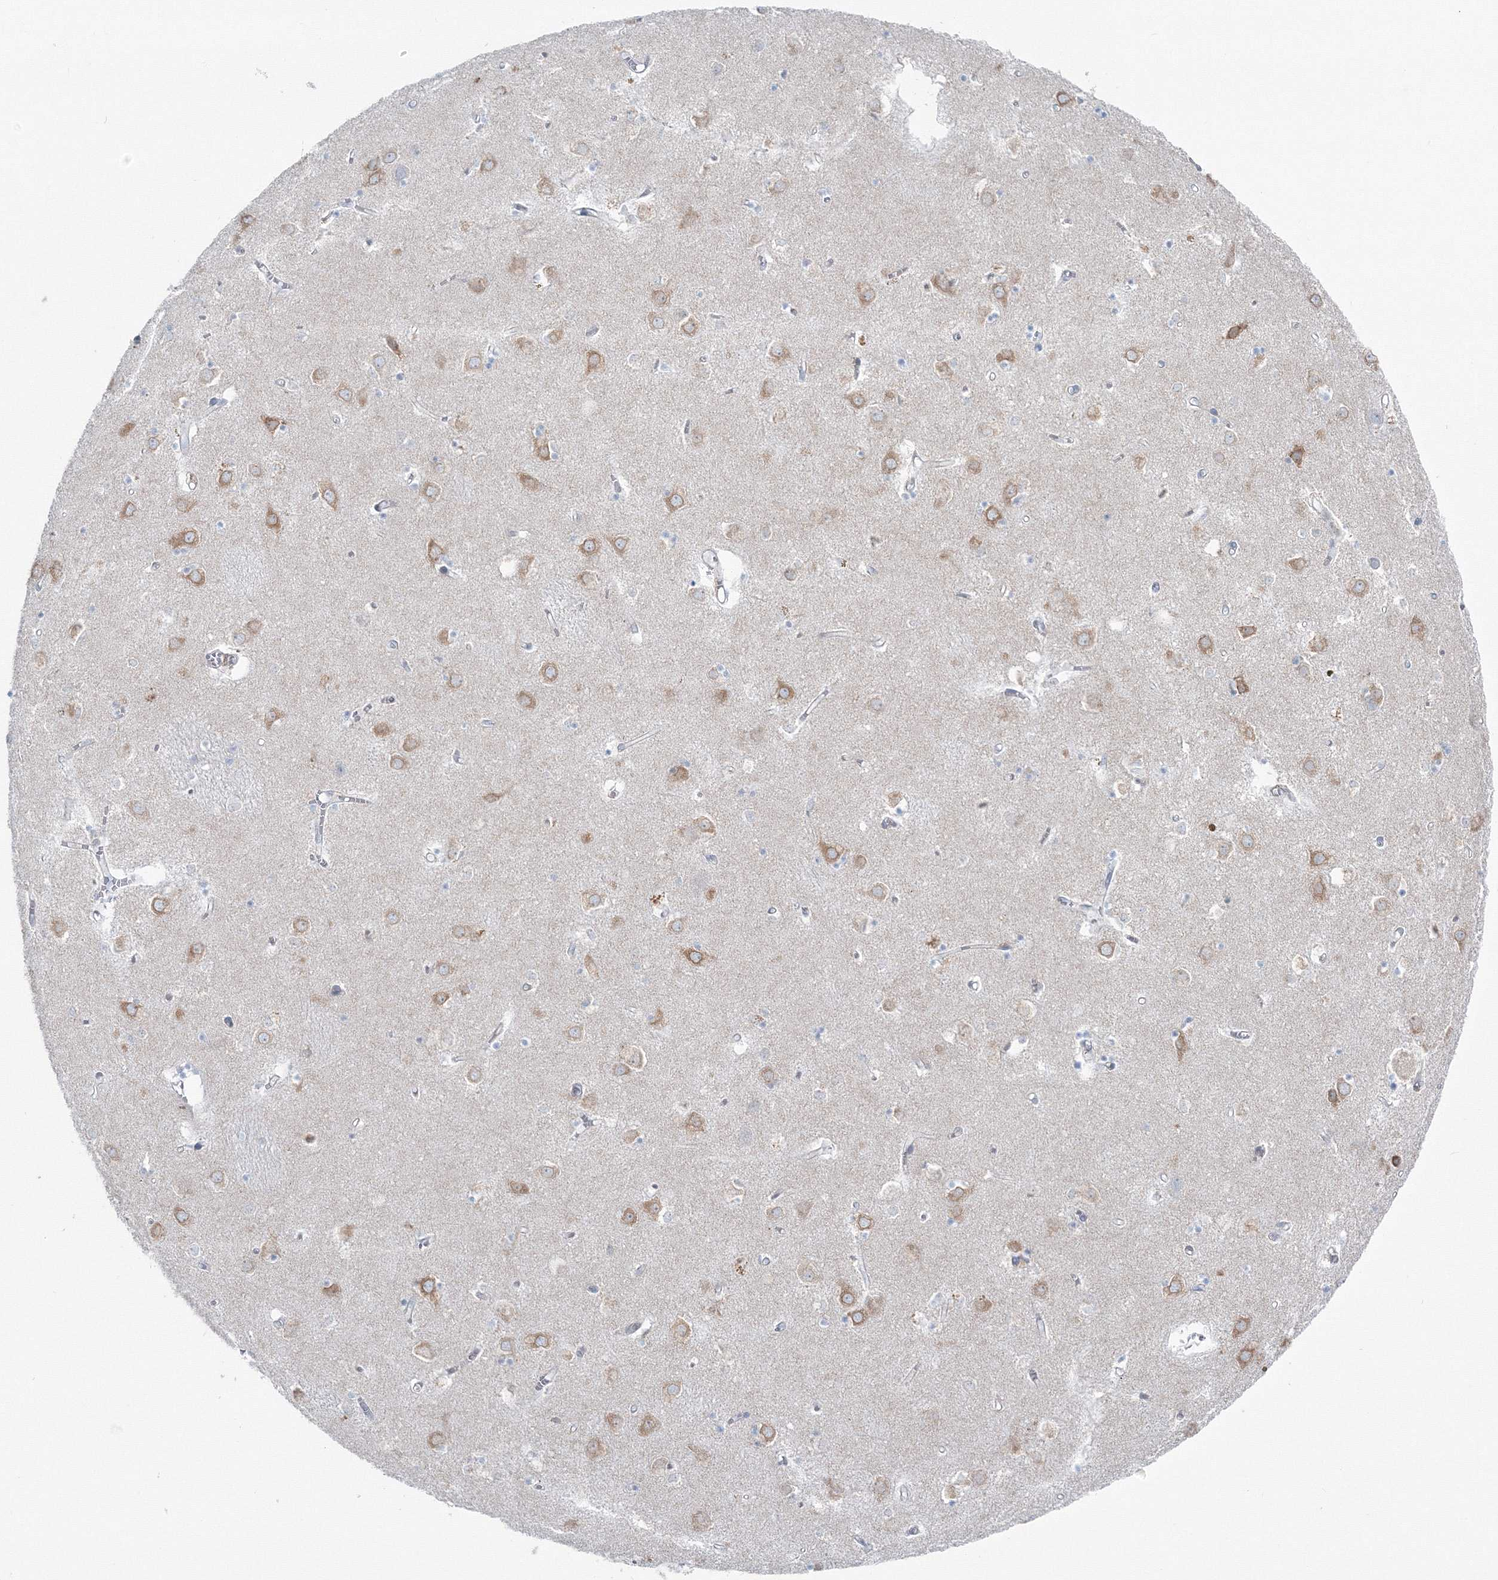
{"staining": {"intensity": "negative", "quantity": "none", "location": "none"}, "tissue": "caudate", "cell_type": "Glial cells", "image_type": "normal", "snomed": [{"axis": "morphology", "description": "Normal tissue, NOS"}, {"axis": "topography", "description": "Lateral ventricle wall"}], "caption": "DAB (3,3'-diaminobenzidine) immunohistochemical staining of normal human caudate reveals no significant positivity in glial cells. The staining was performed using DAB to visualize the protein expression in brown, while the nuclei were stained in blue with hematoxylin (Magnification: 20x).", "gene": "ENSG00000285283", "patient": {"sex": "male", "age": 70}}